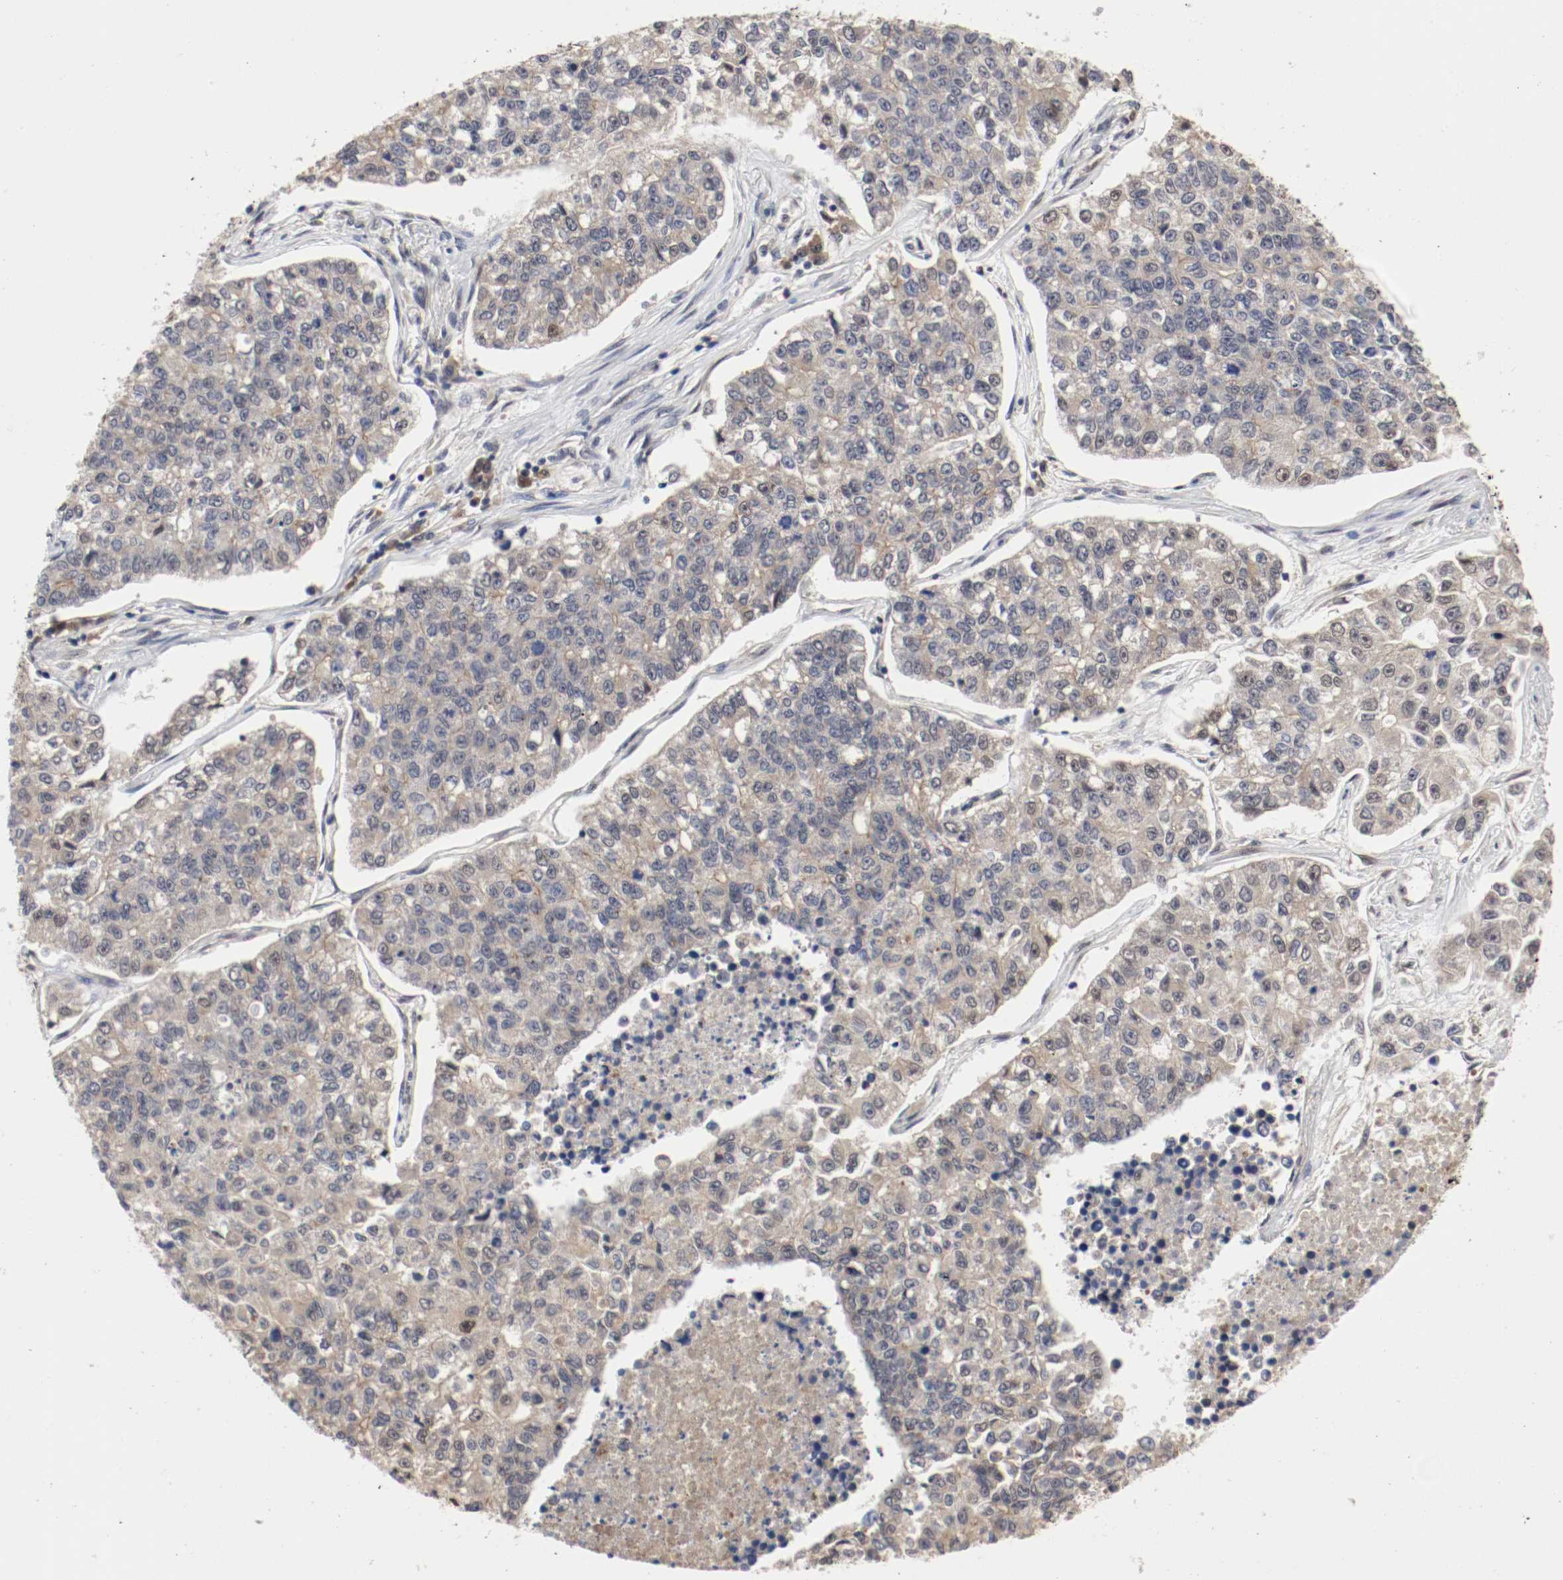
{"staining": {"intensity": "weak", "quantity": ">75%", "location": "cytoplasmic/membranous"}, "tissue": "lung cancer", "cell_type": "Tumor cells", "image_type": "cancer", "snomed": [{"axis": "morphology", "description": "Adenocarcinoma, NOS"}, {"axis": "topography", "description": "Lung"}], "caption": "Lung cancer stained with a brown dye shows weak cytoplasmic/membranous positive expression in approximately >75% of tumor cells.", "gene": "AFG3L2", "patient": {"sex": "male", "age": 49}}